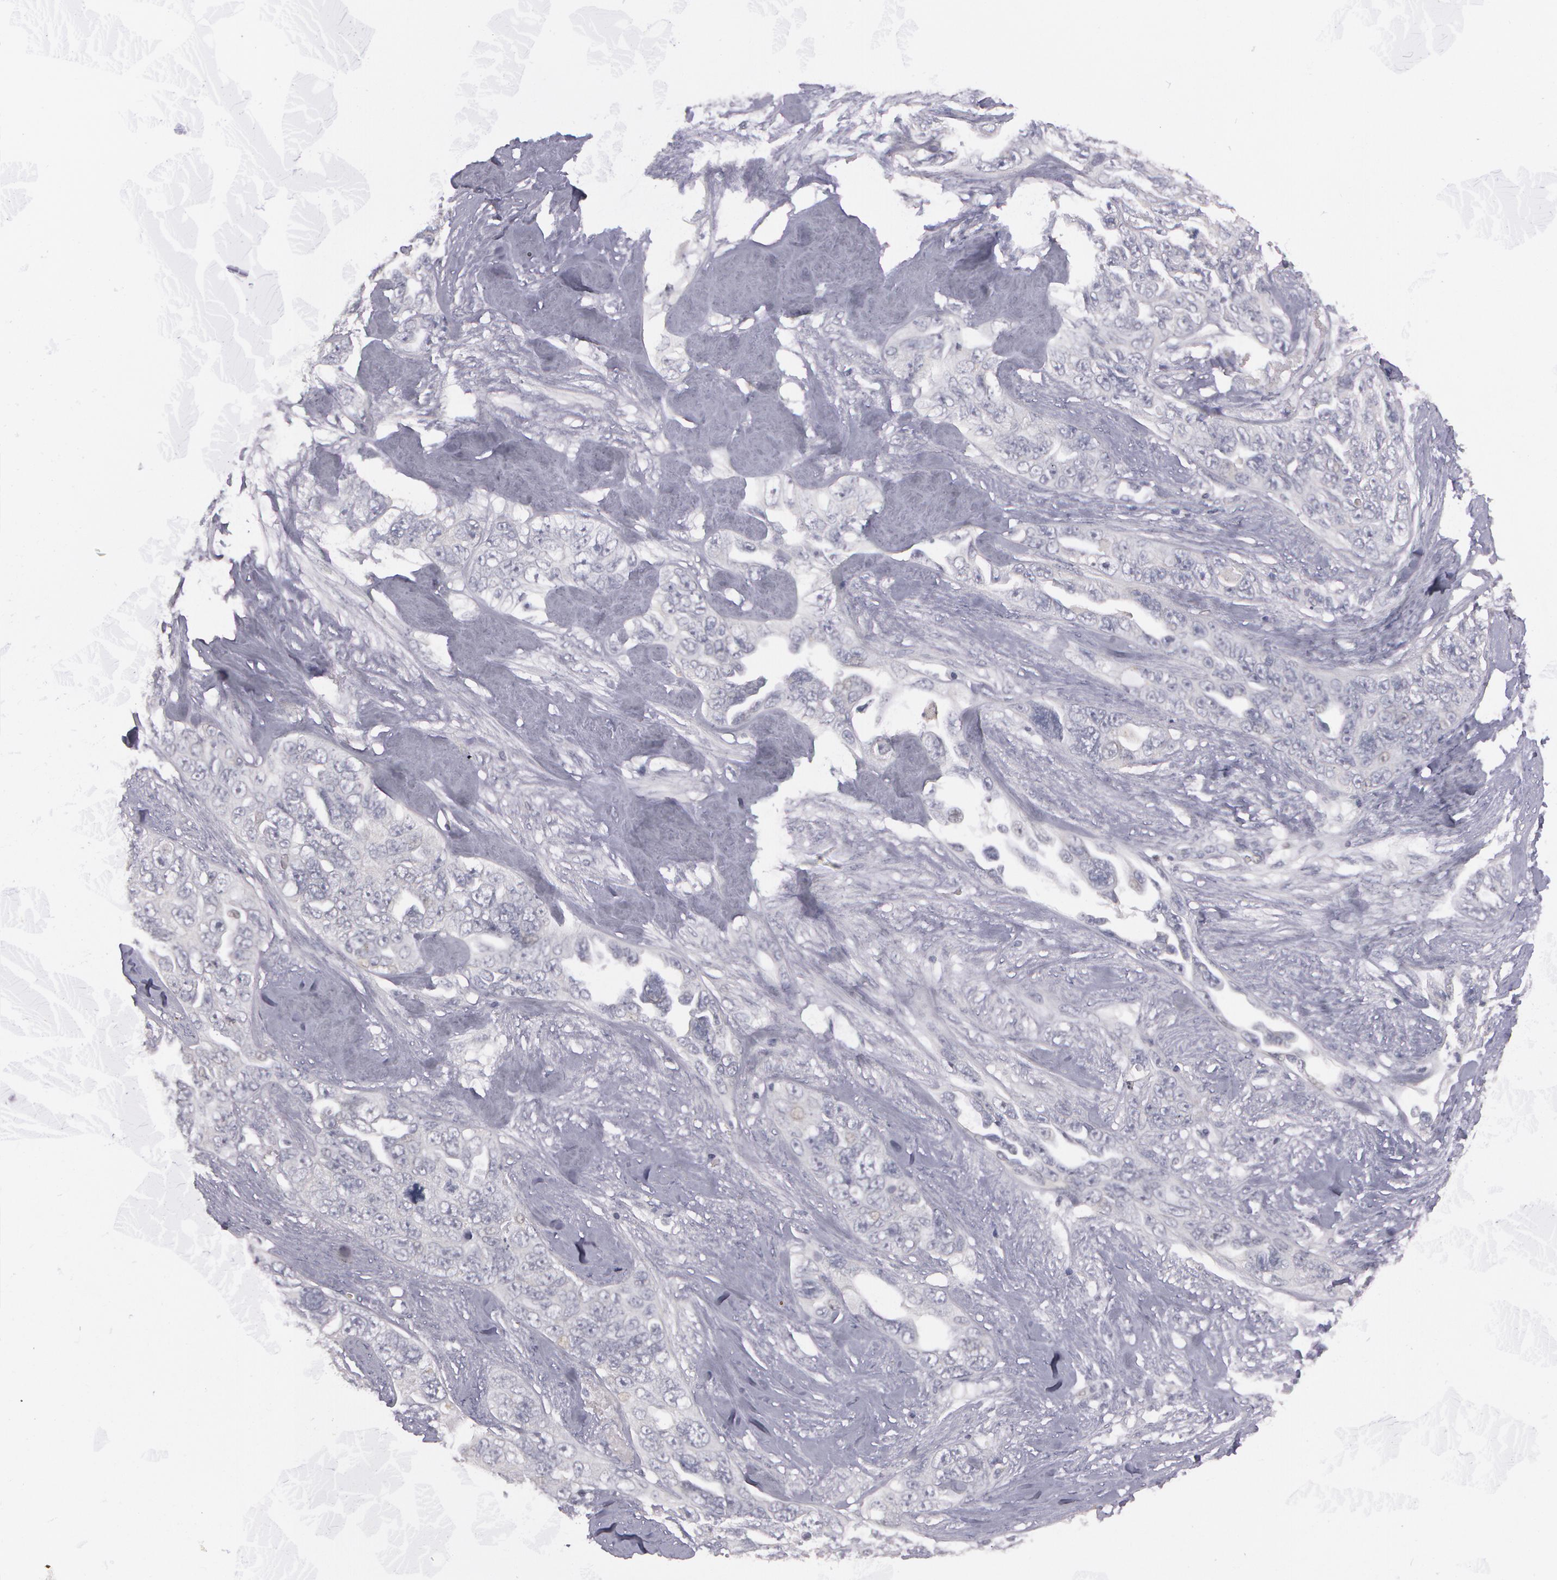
{"staining": {"intensity": "negative", "quantity": "none", "location": "none"}, "tissue": "ovarian cancer", "cell_type": "Tumor cells", "image_type": "cancer", "snomed": [{"axis": "morphology", "description": "Cystadenocarcinoma, serous, NOS"}, {"axis": "topography", "description": "Ovary"}], "caption": "A high-resolution photomicrograph shows immunohistochemistry staining of serous cystadenocarcinoma (ovarian), which demonstrates no significant expression in tumor cells. (Stains: DAB IHC with hematoxylin counter stain, Microscopy: brightfield microscopy at high magnification).", "gene": "IL1RN", "patient": {"sex": "female", "age": 63}}